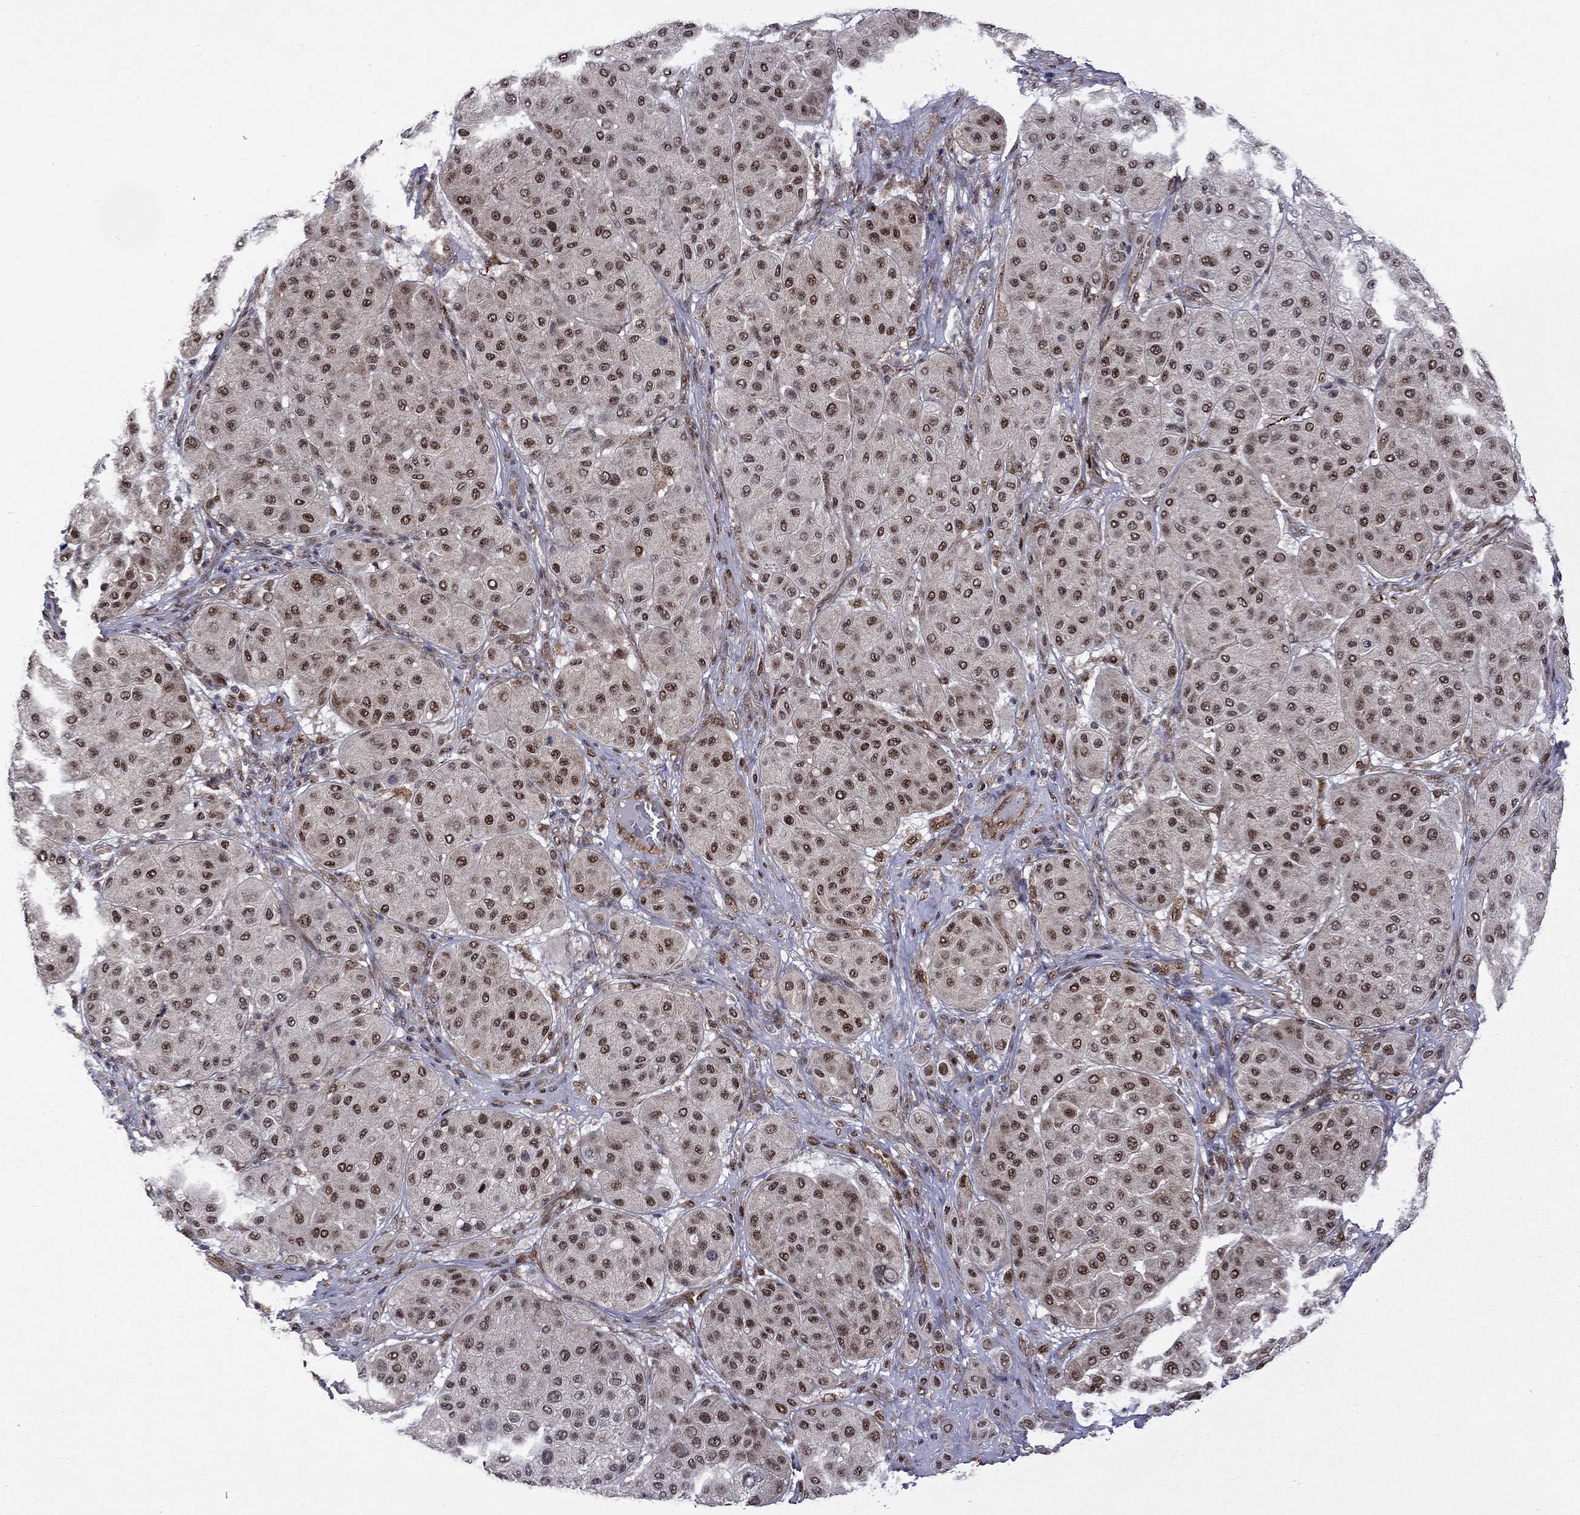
{"staining": {"intensity": "strong", "quantity": "25%-75%", "location": "nuclear"}, "tissue": "melanoma", "cell_type": "Tumor cells", "image_type": "cancer", "snomed": [{"axis": "morphology", "description": "Malignant melanoma, Metastatic site"}, {"axis": "topography", "description": "Smooth muscle"}], "caption": "Immunohistochemical staining of human malignant melanoma (metastatic site) demonstrates high levels of strong nuclear positivity in approximately 25%-75% of tumor cells.", "gene": "KPNA3", "patient": {"sex": "male", "age": 41}}